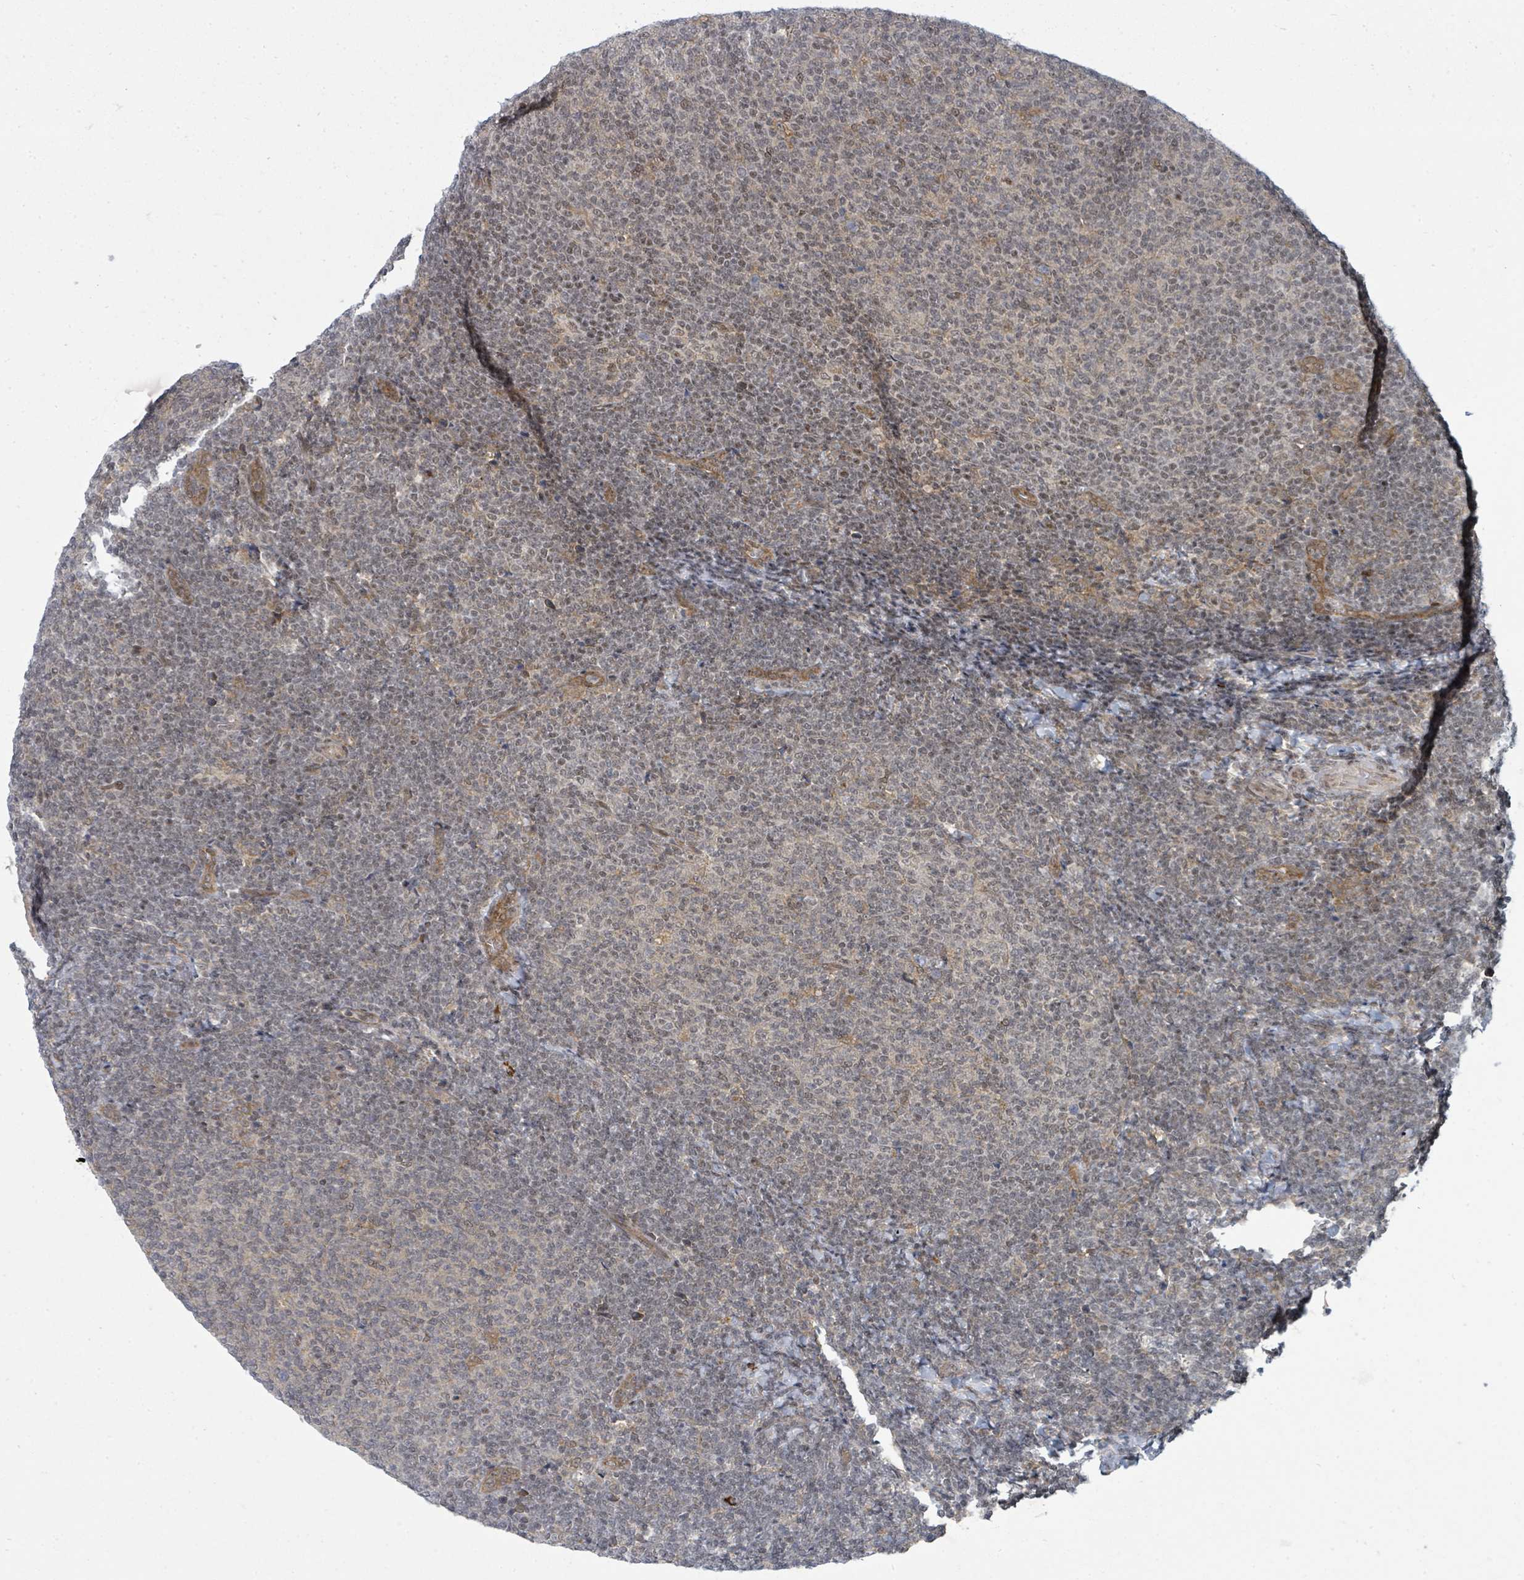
{"staining": {"intensity": "weak", "quantity": "25%-75%", "location": "nuclear"}, "tissue": "lymphoma", "cell_type": "Tumor cells", "image_type": "cancer", "snomed": [{"axis": "morphology", "description": "Malignant lymphoma, non-Hodgkin's type, Low grade"}, {"axis": "topography", "description": "Lymph node"}], "caption": "Weak nuclear staining for a protein is present in about 25%-75% of tumor cells of malignant lymphoma, non-Hodgkin's type (low-grade) using immunohistochemistry (IHC).", "gene": "PSMG2", "patient": {"sex": "male", "age": 66}}